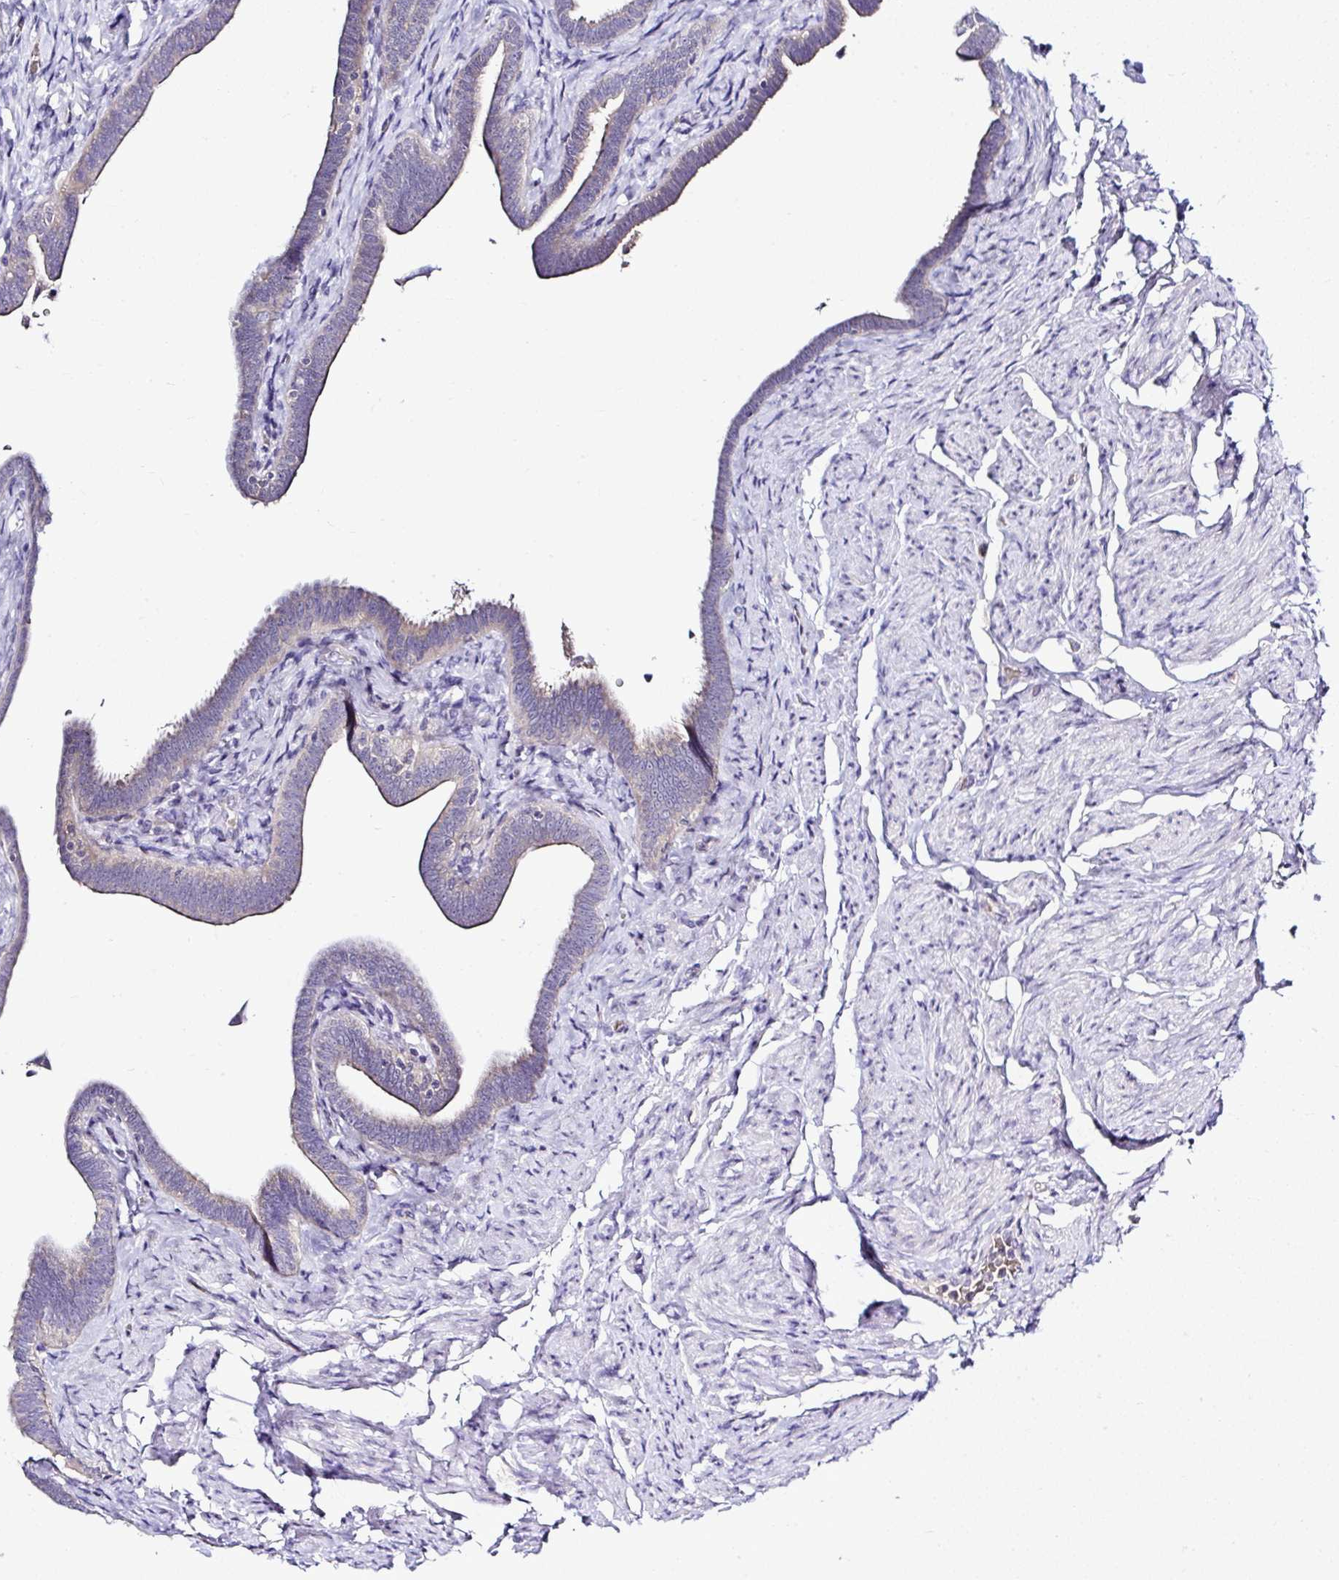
{"staining": {"intensity": "weak", "quantity": "25%-75%", "location": "cytoplasmic/membranous"}, "tissue": "fallopian tube", "cell_type": "Glandular cells", "image_type": "normal", "snomed": [{"axis": "morphology", "description": "Normal tissue, NOS"}, {"axis": "topography", "description": "Fallopian tube"}], "caption": "Weak cytoplasmic/membranous staining is present in about 25%-75% of glandular cells in benign fallopian tube. Using DAB (3,3'-diaminobenzidine) (brown) and hematoxylin (blue) stains, captured at high magnification using brightfield microscopy.", "gene": "DEPDC5", "patient": {"sex": "female", "age": 69}}